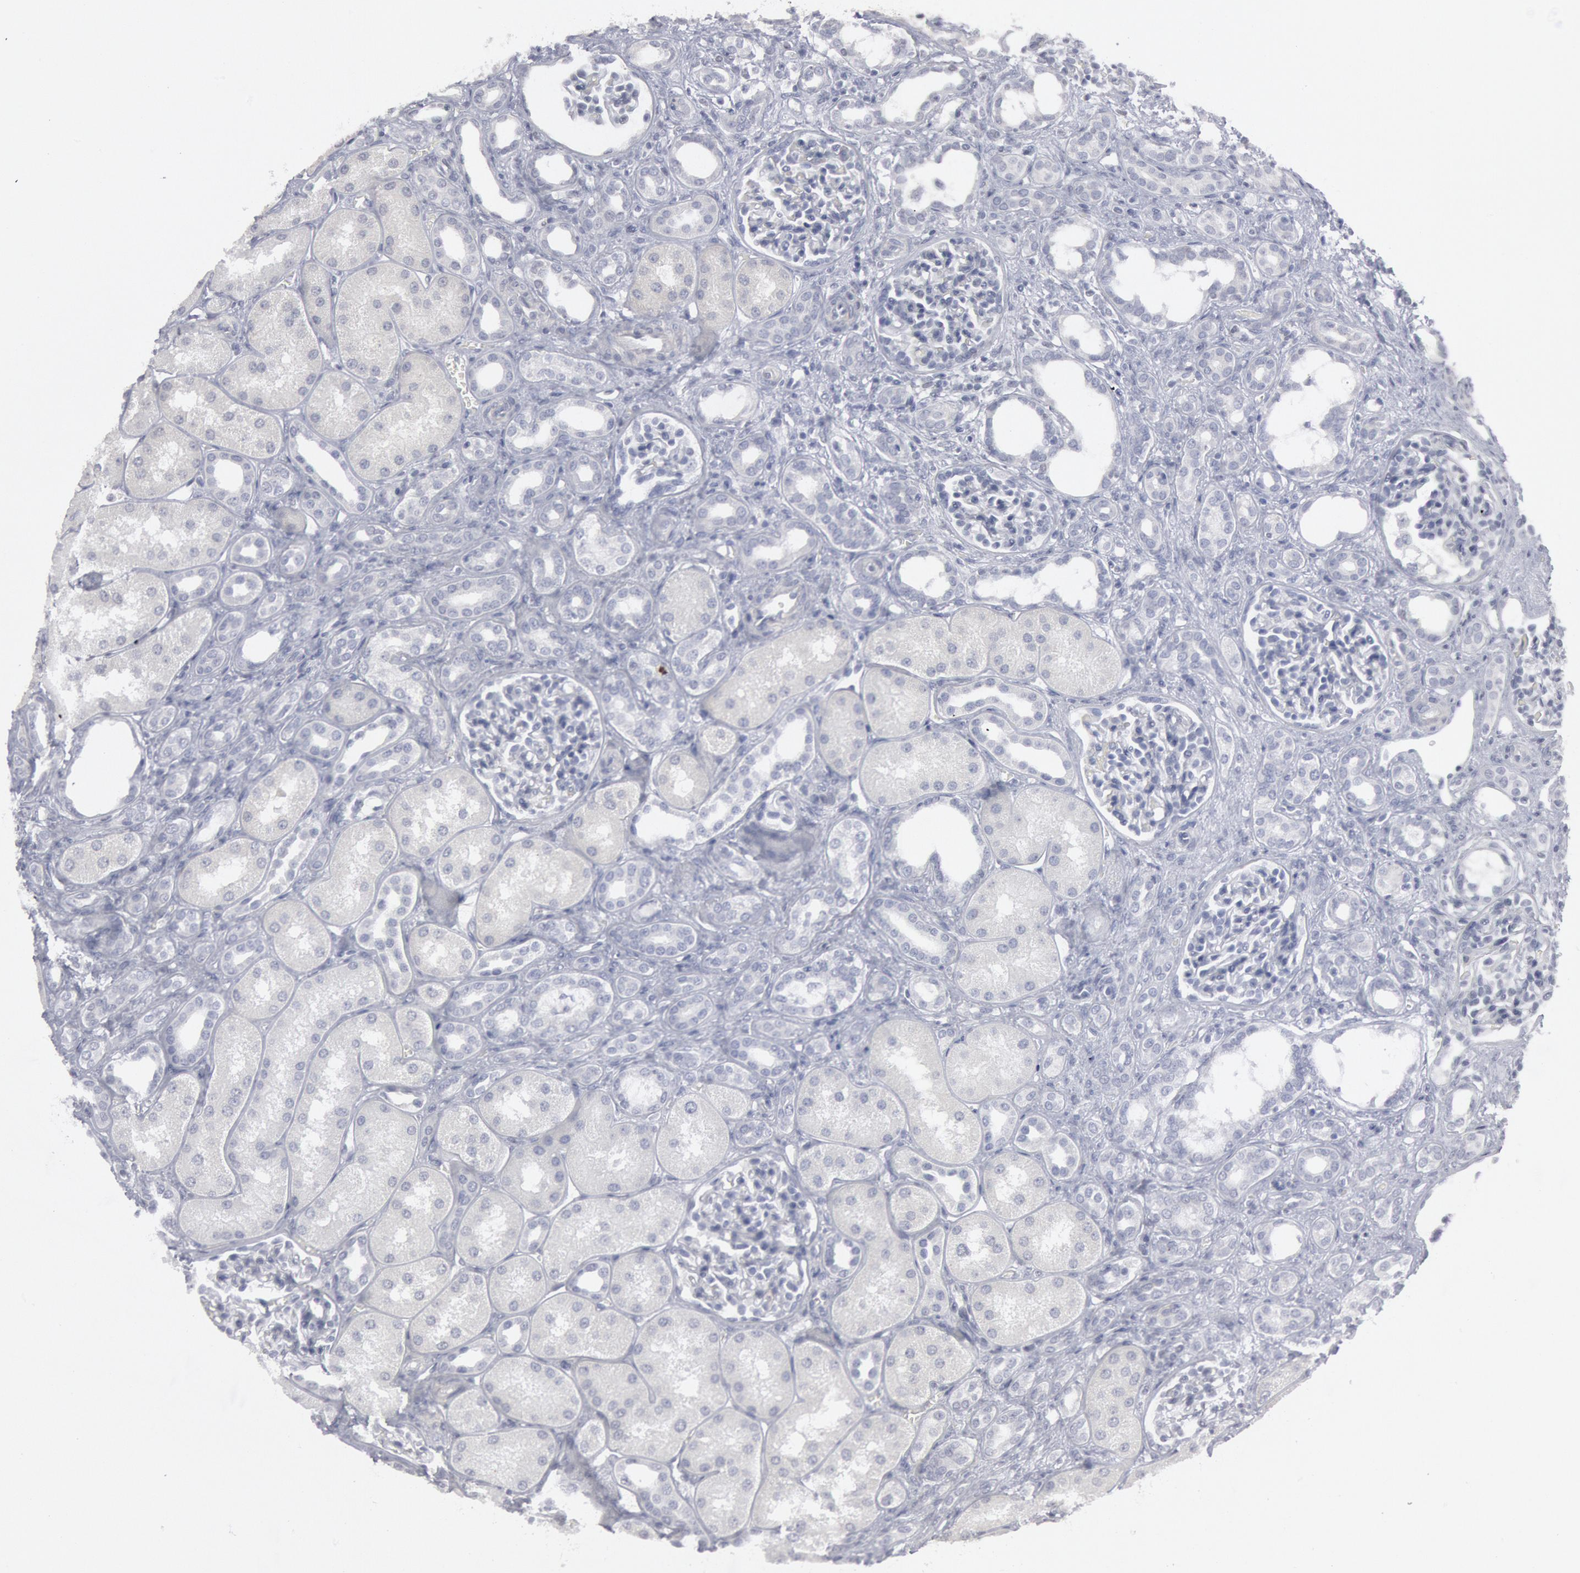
{"staining": {"intensity": "negative", "quantity": "none", "location": "none"}, "tissue": "kidney", "cell_type": "Cells in glomeruli", "image_type": "normal", "snomed": [{"axis": "morphology", "description": "Normal tissue, NOS"}, {"axis": "topography", "description": "Kidney"}], "caption": "Cells in glomeruli show no significant protein staining in normal kidney.", "gene": "DMC1", "patient": {"sex": "male", "age": 7}}